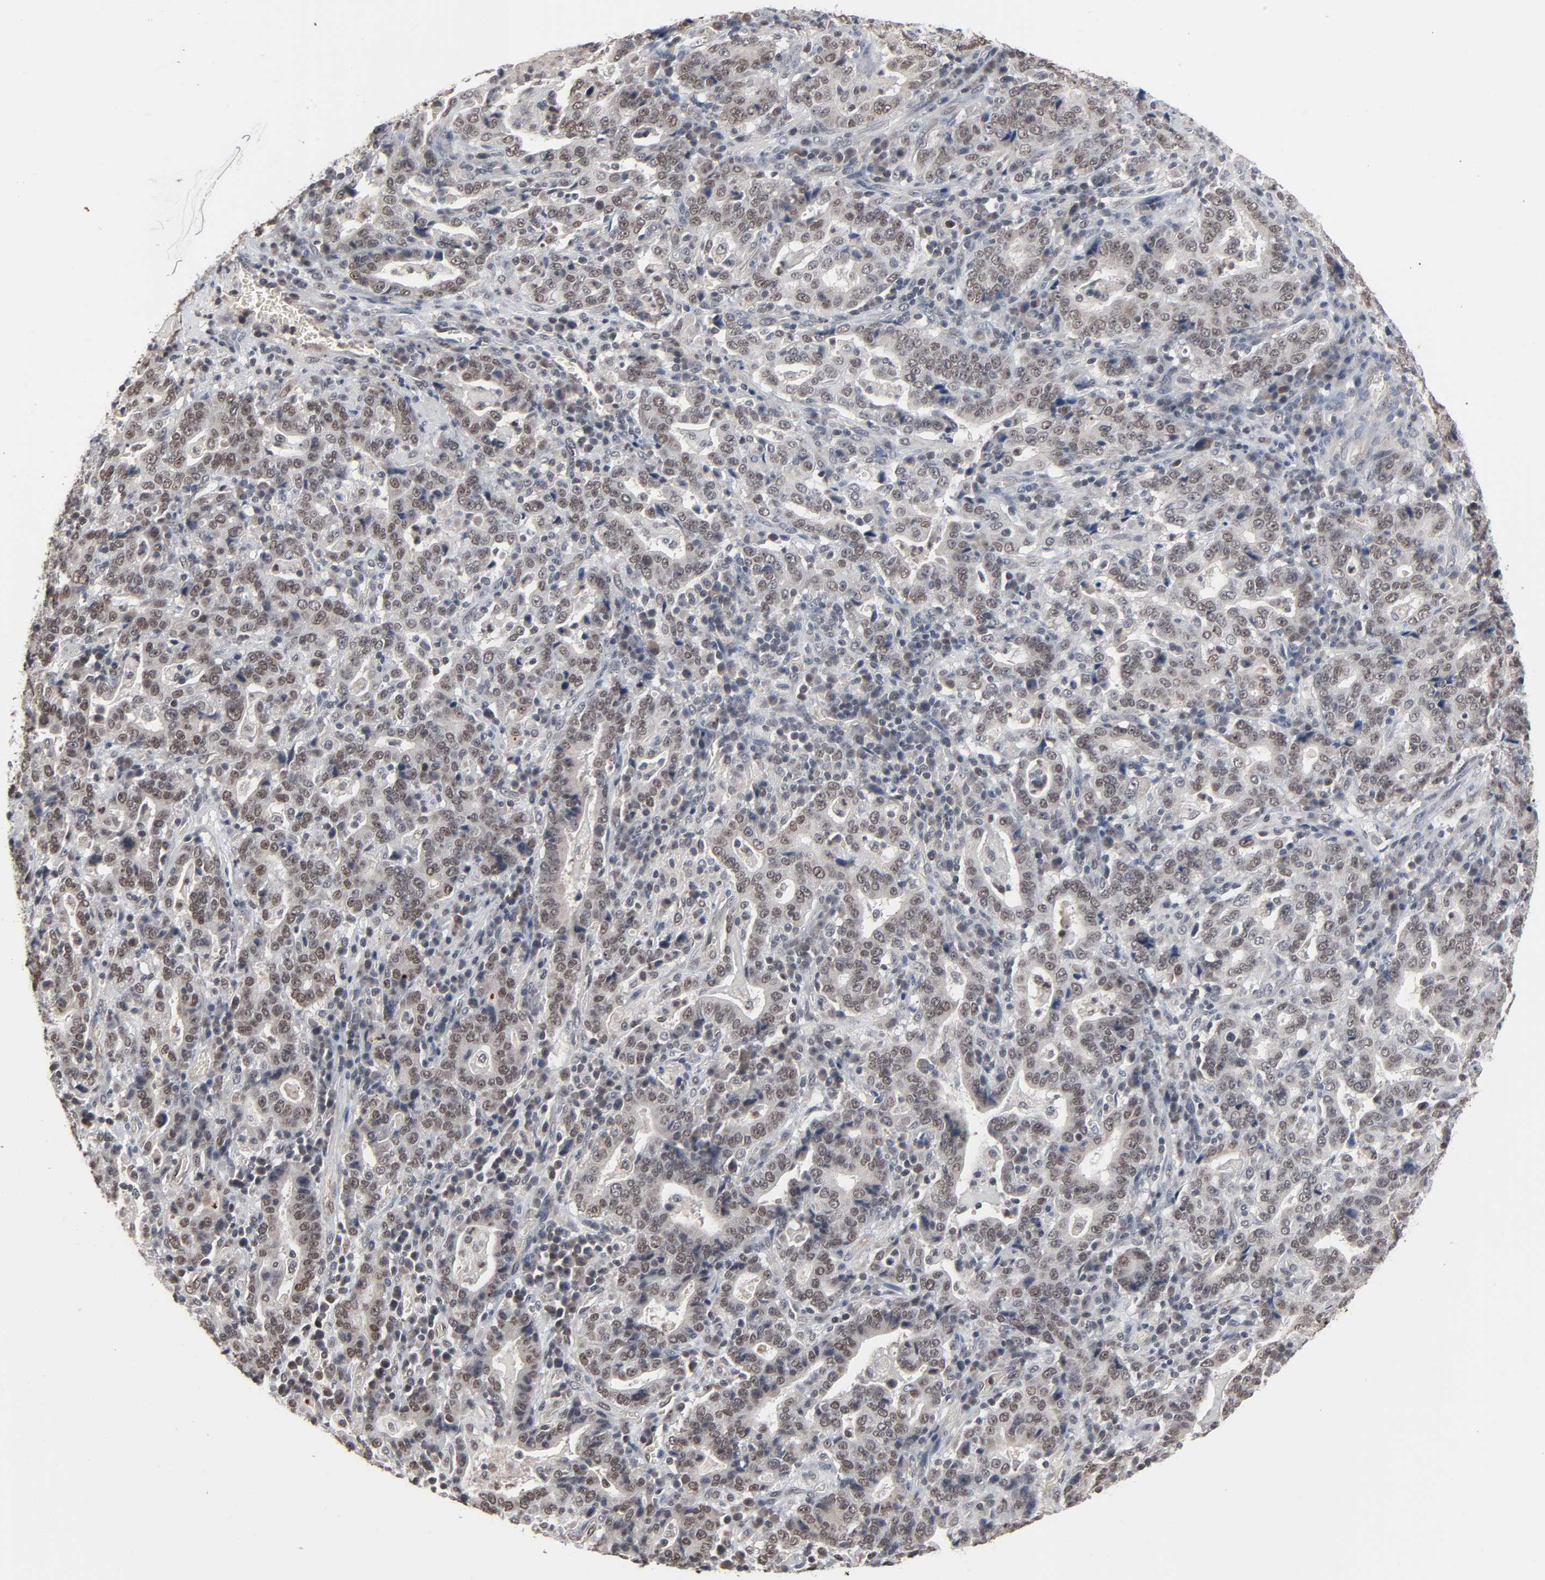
{"staining": {"intensity": "weak", "quantity": "25%-75%", "location": "cytoplasmic/membranous"}, "tissue": "stomach cancer", "cell_type": "Tumor cells", "image_type": "cancer", "snomed": [{"axis": "morphology", "description": "Normal tissue, NOS"}, {"axis": "morphology", "description": "Adenocarcinoma, NOS"}, {"axis": "topography", "description": "Stomach, upper"}, {"axis": "topography", "description": "Stomach"}], "caption": "IHC staining of adenocarcinoma (stomach), which exhibits low levels of weak cytoplasmic/membranous expression in about 25%-75% of tumor cells indicating weak cytoplasmic/membranous protein expression. The staining was performed using DAB (3,3'-diaminobenzidine) (brown) for protein detection and nuclei were counterstained in hematoxylin (blue).", "gene": "ZNF419", "patient": {"sex": "male", "age": 59}}